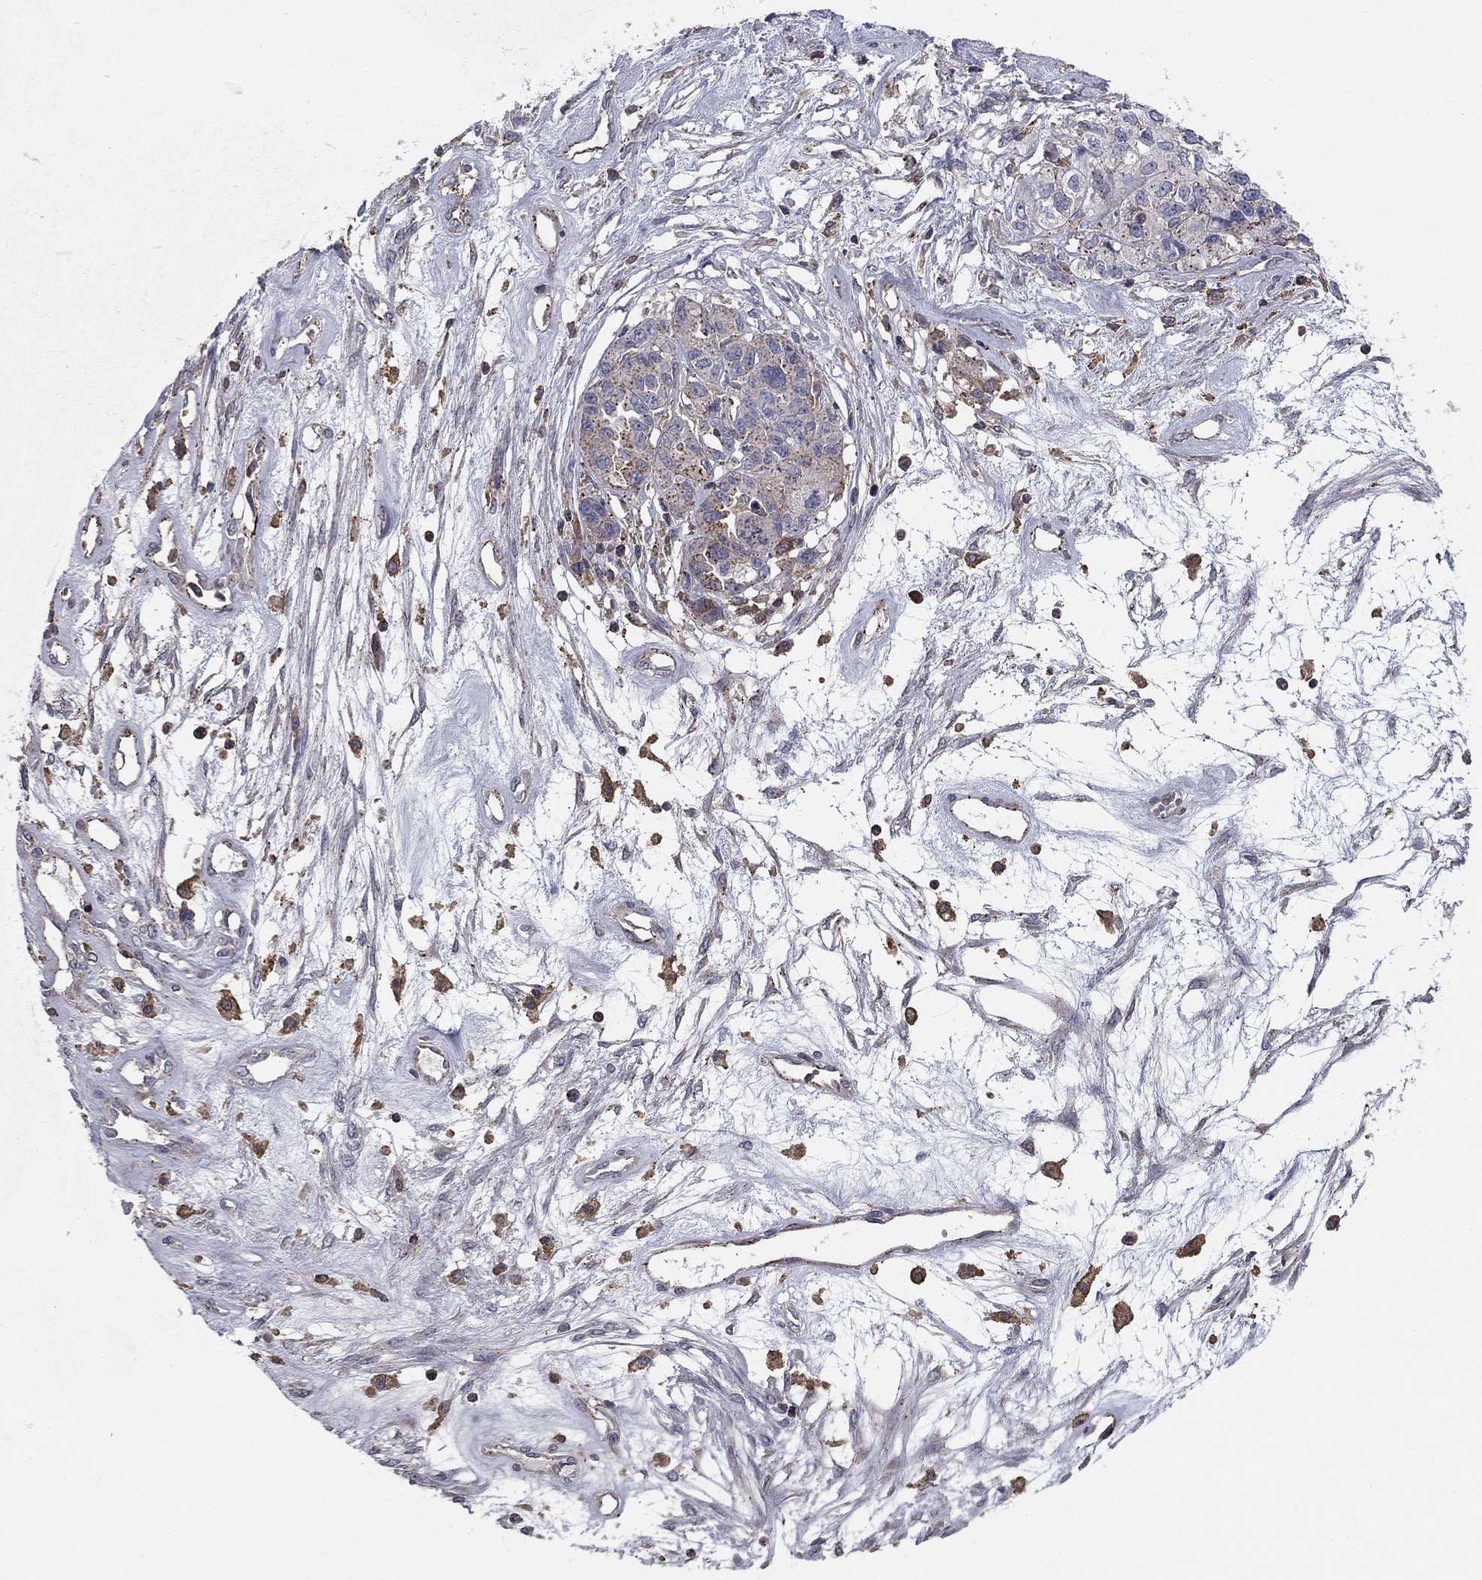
{"staining": {"intensity": "weak", "quantity": "<25%", "location": "cytoplasmic/membranous"}, "tissue": "ovarian cancer", "cell_type": "Tumor cells", "image_type": "cancer", "snomed": [{"axis": "morphology", "description": "Cystadenocarcinoma, serous, NOS"}, {"axis": "topography", "description": "Ovary"}], "caption": "Ovarian cancer (serous cystadenocarcinoma) stained for a protein using IHC reveals no positivity tumor cells.", "gene": "PLCB2", "patient": {"sex": "female", "age": 87}}